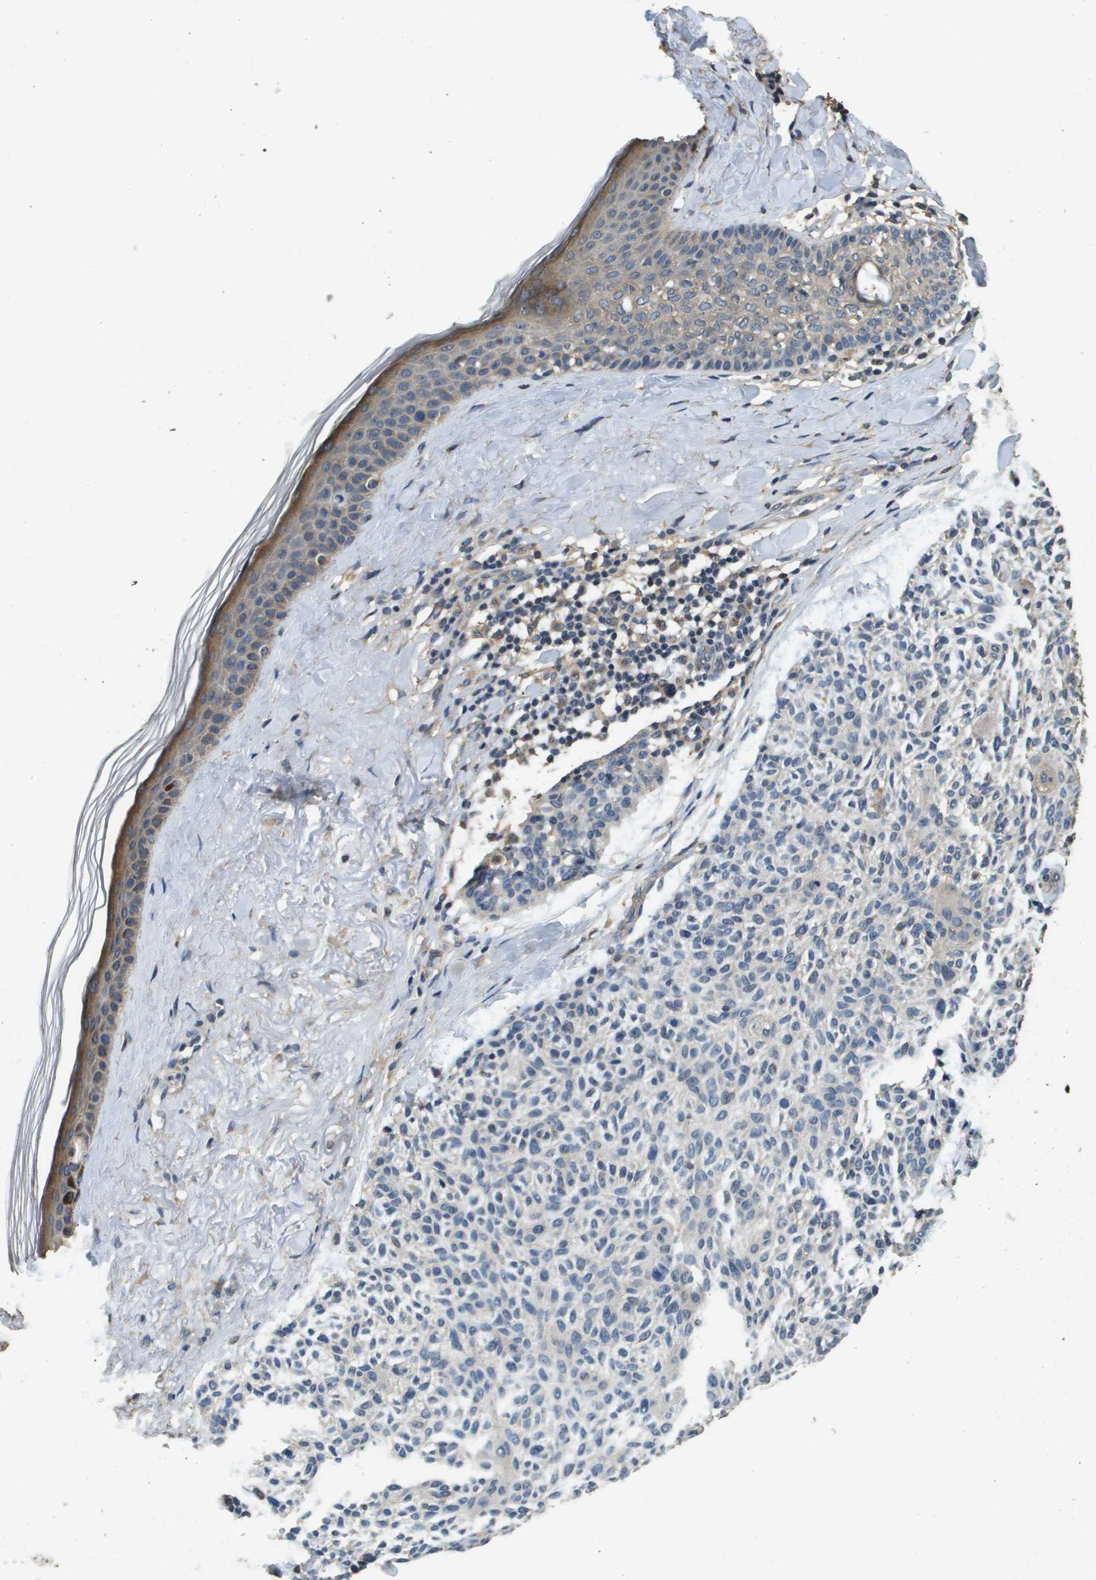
{"staining": {"intensity": "negative", "quantity": "none", "location": "none"}, "tissue": "skin cancer", "cell_type": "Tumor cells", "image_type": "cancer", "snomed": [{"axis": "morphology", "description": "Normal tissue, NOS"}, {"axis": "morphology", "description": "Basal cell carcinoma"}, {"axis": "topography", "description": "Skin"}], "caption": "An image of human basal cell carcinoma (skin) is negative for staining in tumor cells. (DAB immunohistochemistry (IHC) visualized using brightfield microscopy, high magnification).", "gene": "RAB6B", "patient": {"sex": "female", "age": 70}}